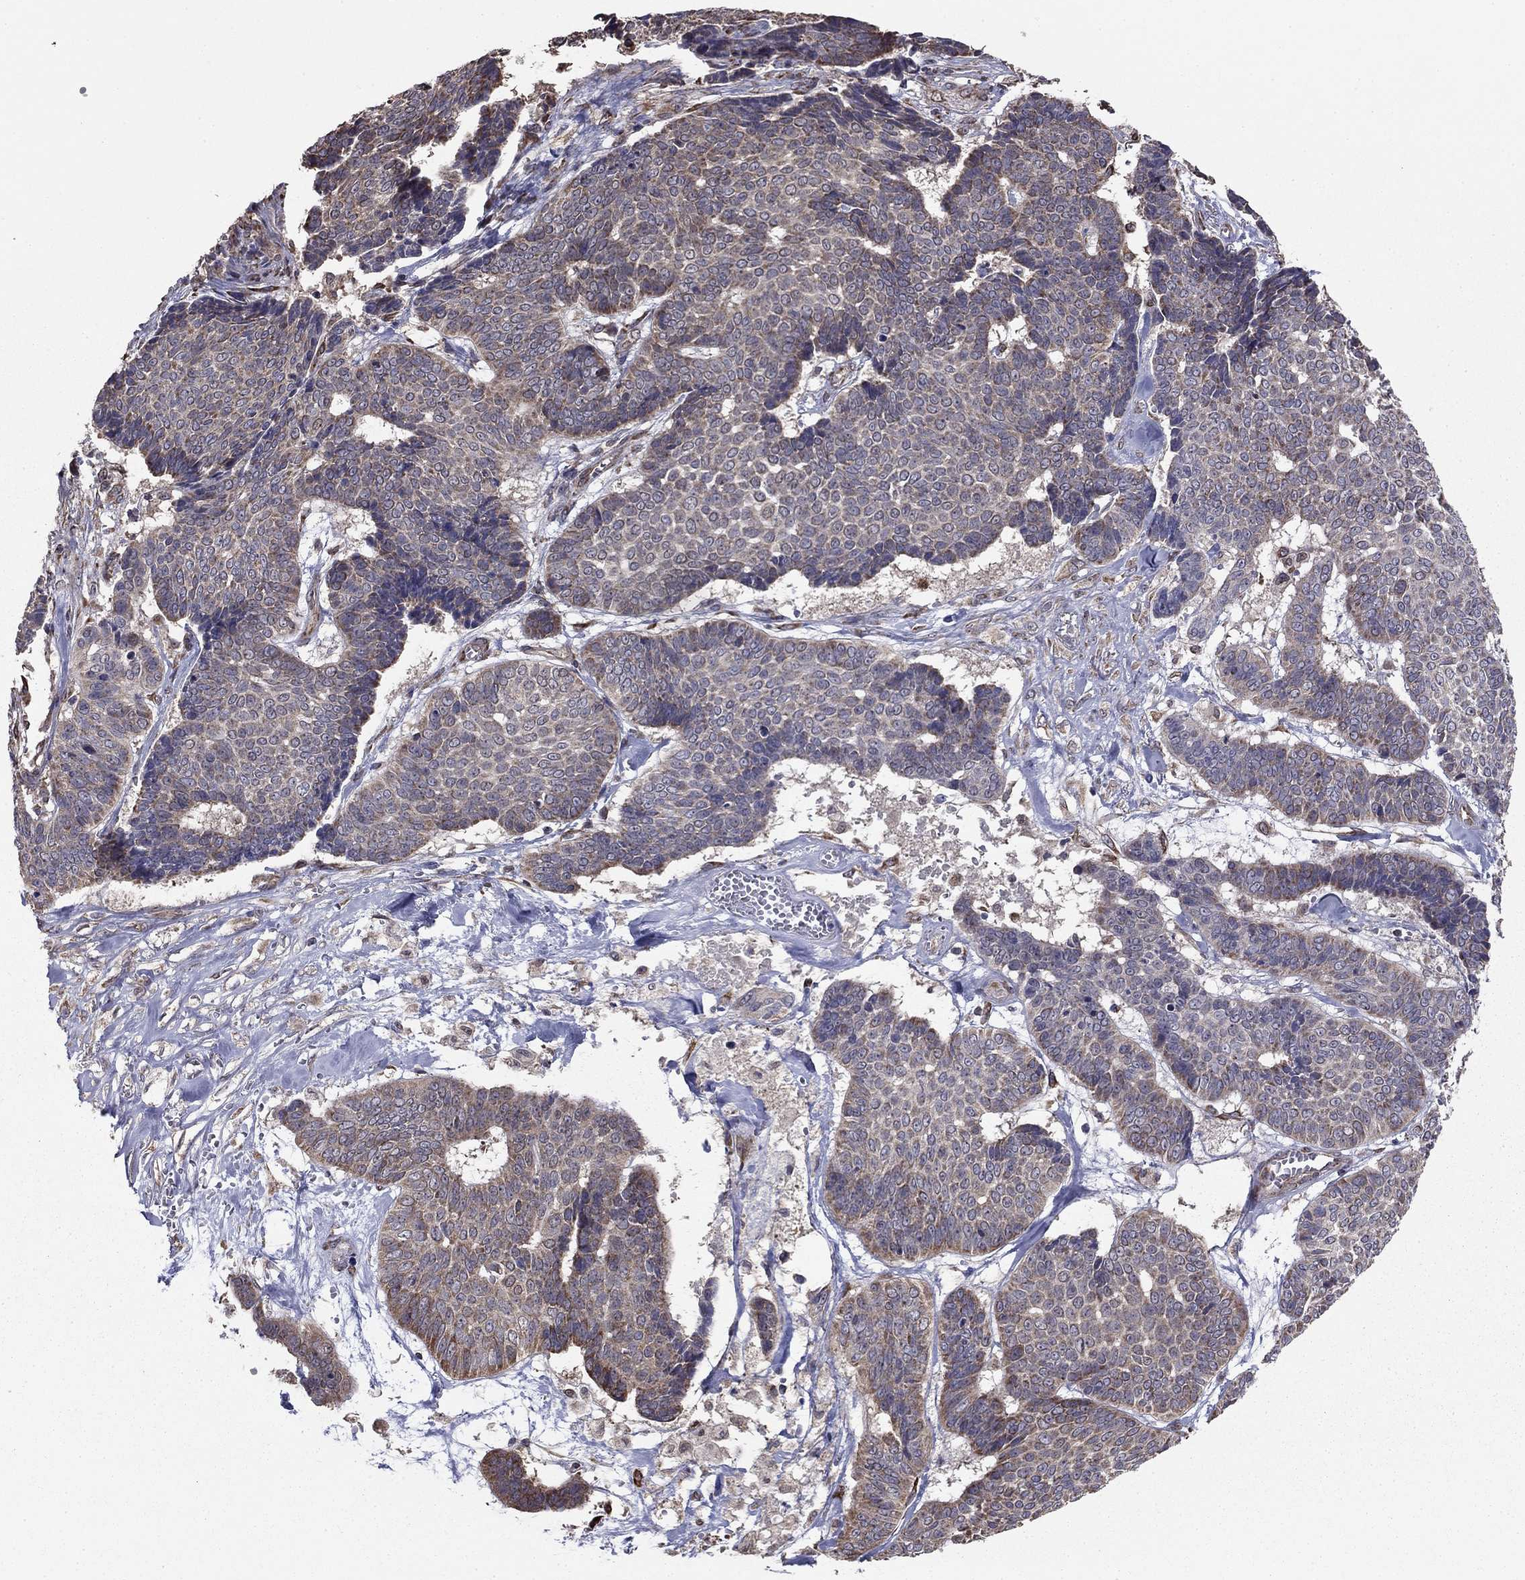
{"staining": {"intensity": "negative", "quantity": "none", "location": "none"}, "tissue": "skin cancer", "cell_type": "Tumor cells", "image_type": "cancer", "snomed": [{"axis": "morphology", "description": "Basal cell carcinoma"}, {"axis": "topography", "description": "Skin"}], "caption": "An immunohistochemistry image of skin cancer (basal cell carcinoma) is shown. There is no staining in tumor cells of skin cancer (basal cell carcinoma). (Immunohistochemistry (ihc), brightfield microscopy, high magnification).", "gene": "NKIRAS1", "patient": {"sex": "male", "age": 86}}